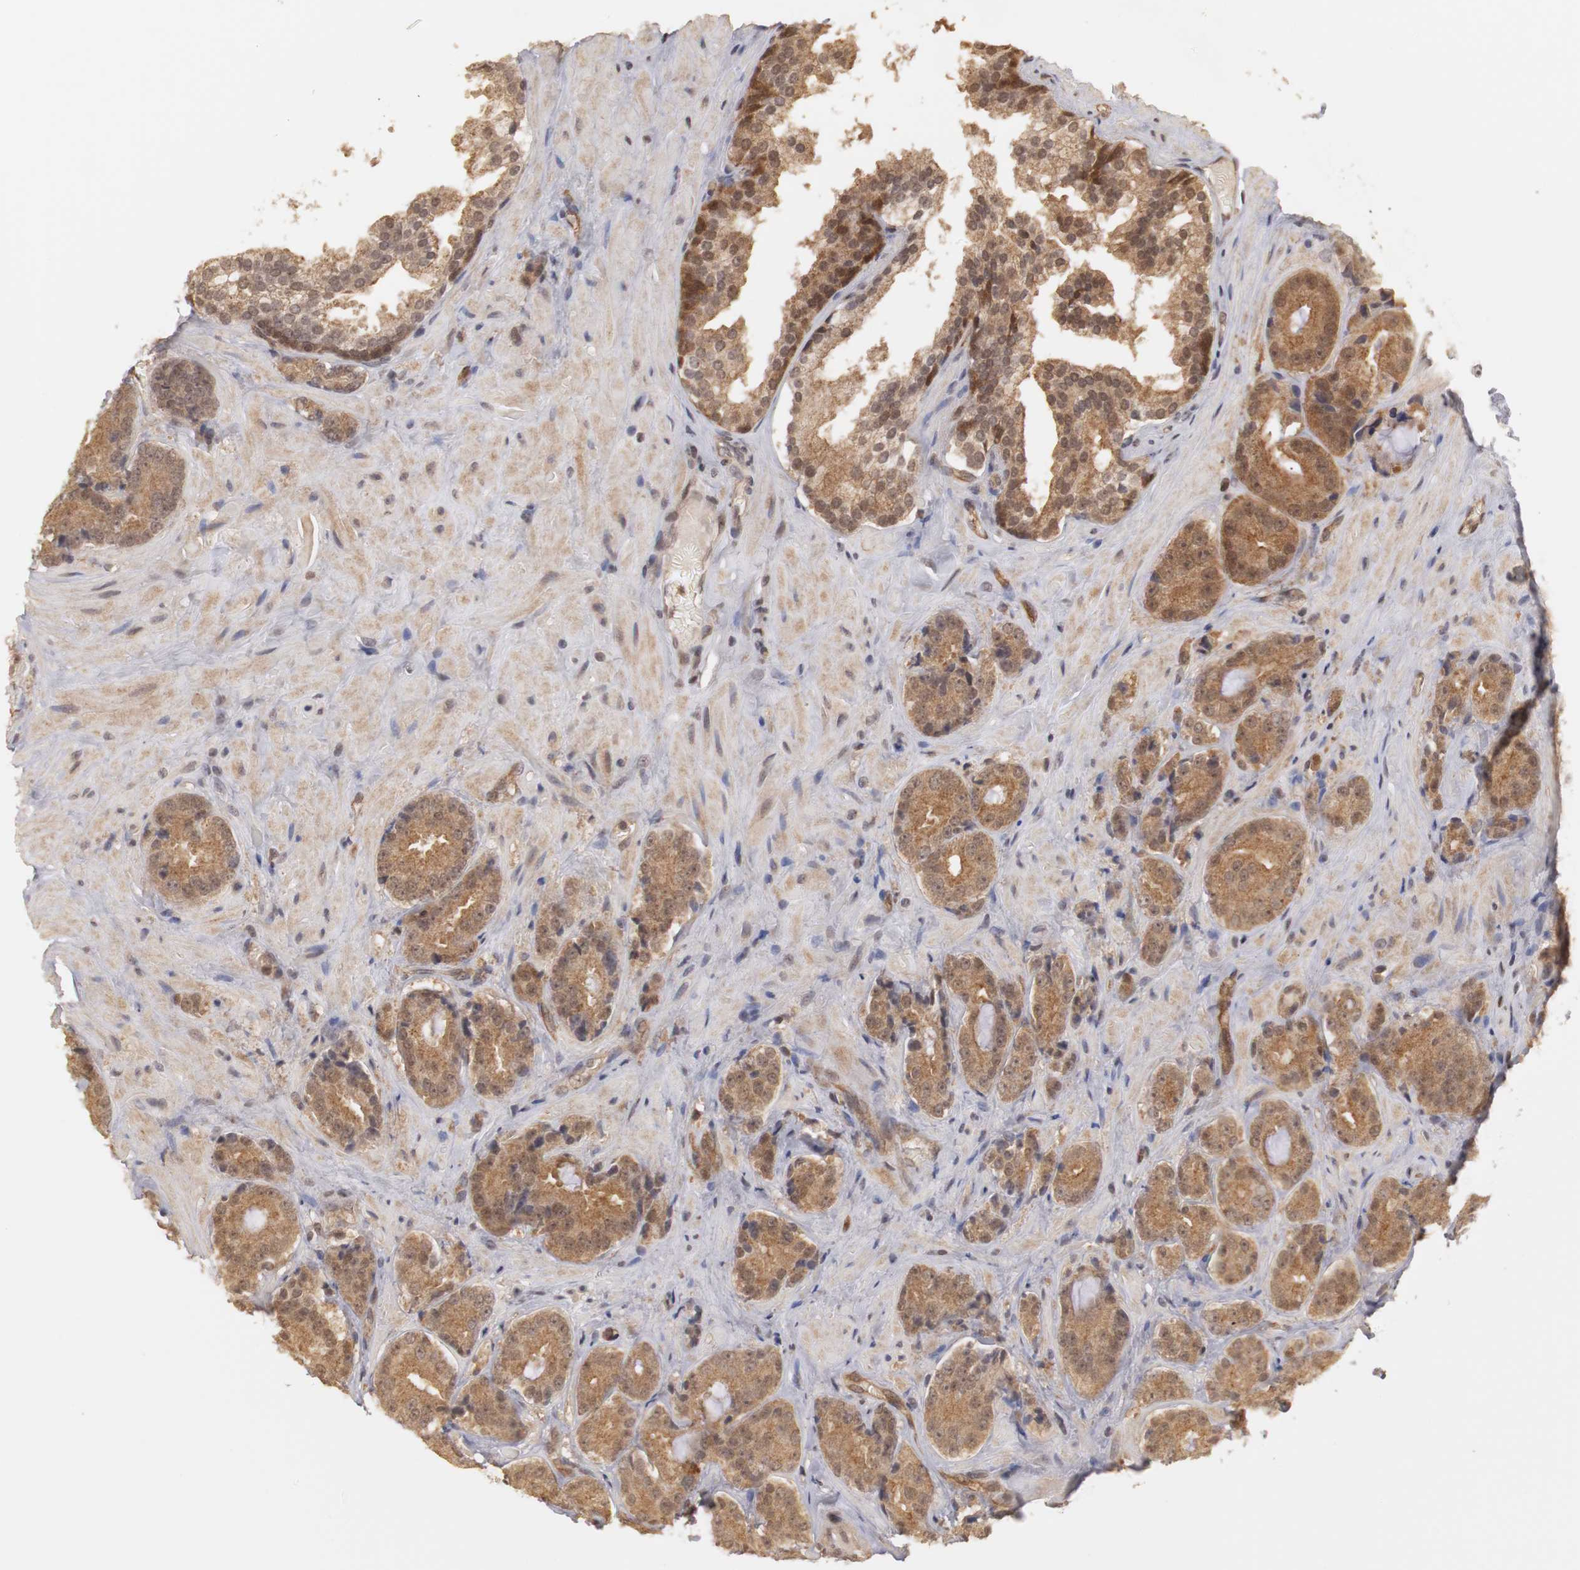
{"staining": {"intensity": "moderate", "quantity": ">75%", "location": "cytoplasmic/membranous,nuclear"}, "tissue": "prostate cancer", "cell_type": "Tumor cells", "image_type": "cancer", "snomed": [{"axis": "morphology", "description": "Adenocarcinoma, High grade"}, {"axis": "topography", "description": "Prostate"}], "caption": "Prostate adenocarcinoma (high-grade) tissue displays moderate cytoplasmic/membranous and nuclear positivity in about >75% of tumor cells, visualized by immunohistochemistry. (DAB = brown stain, brightfield microscopy at high magnification).", "gene": "PLEKHA1", "patient": {"sex": "male", "age": 70}}